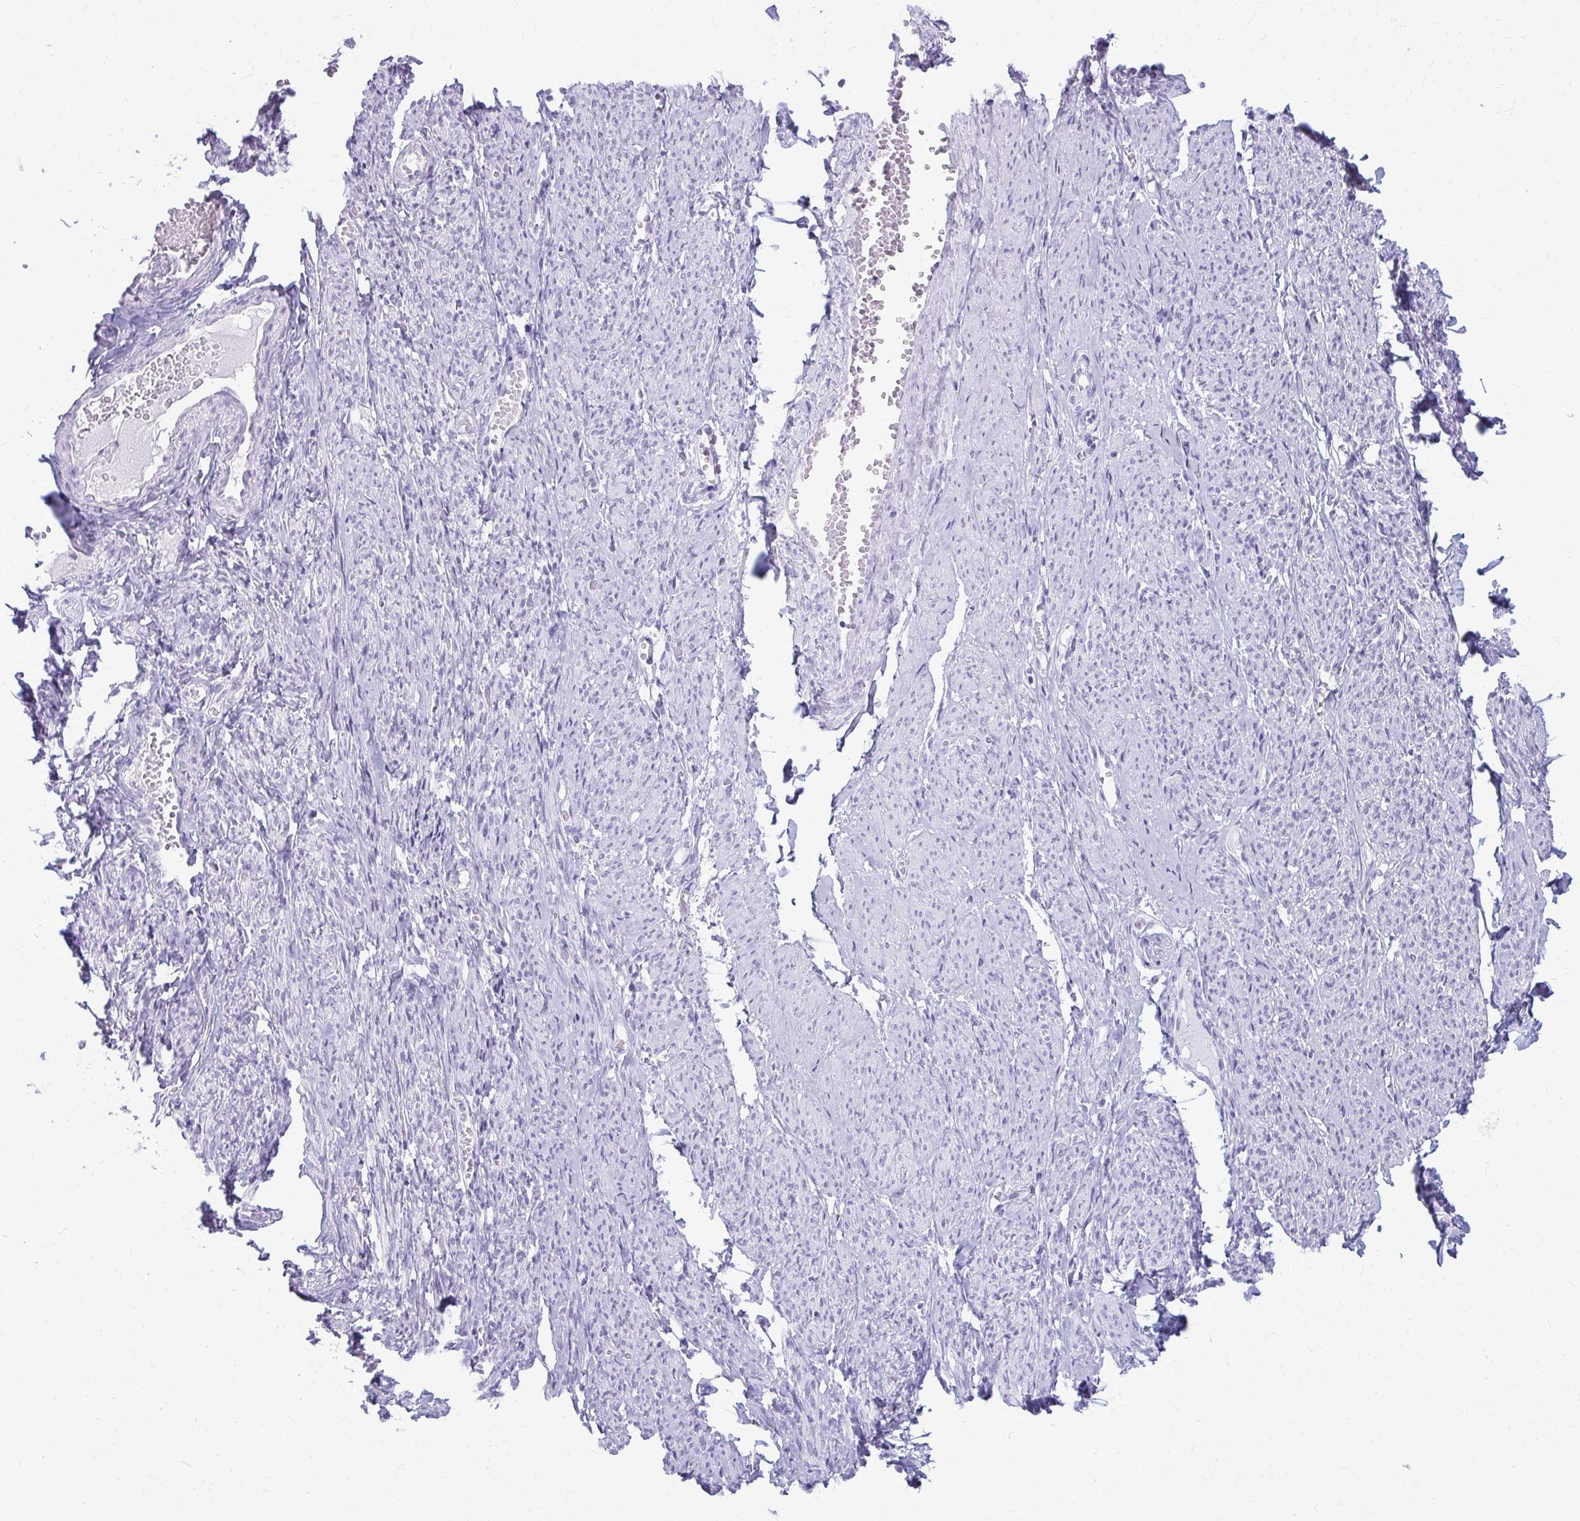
{"staining": {"intensity": "negative", "quantity": "none", "location": "none"}, "tissue": "smooth muscle", "cell_type": "Smooth muscle cells", "image_type": "normal", "snomed": [{"axis": "morphology", "description": "Normal tissue, NOS"}, {"axis": "topography", "description": "Smooth muscle"}], "caption": "An immunohistochemistry photomicrograph of unremarkable smooth muscle is shown. There is no staining in smooth muscle cells of smooth muscle.", "gene": "KRT5", "patient": {"sex": "female", "age": 65}}